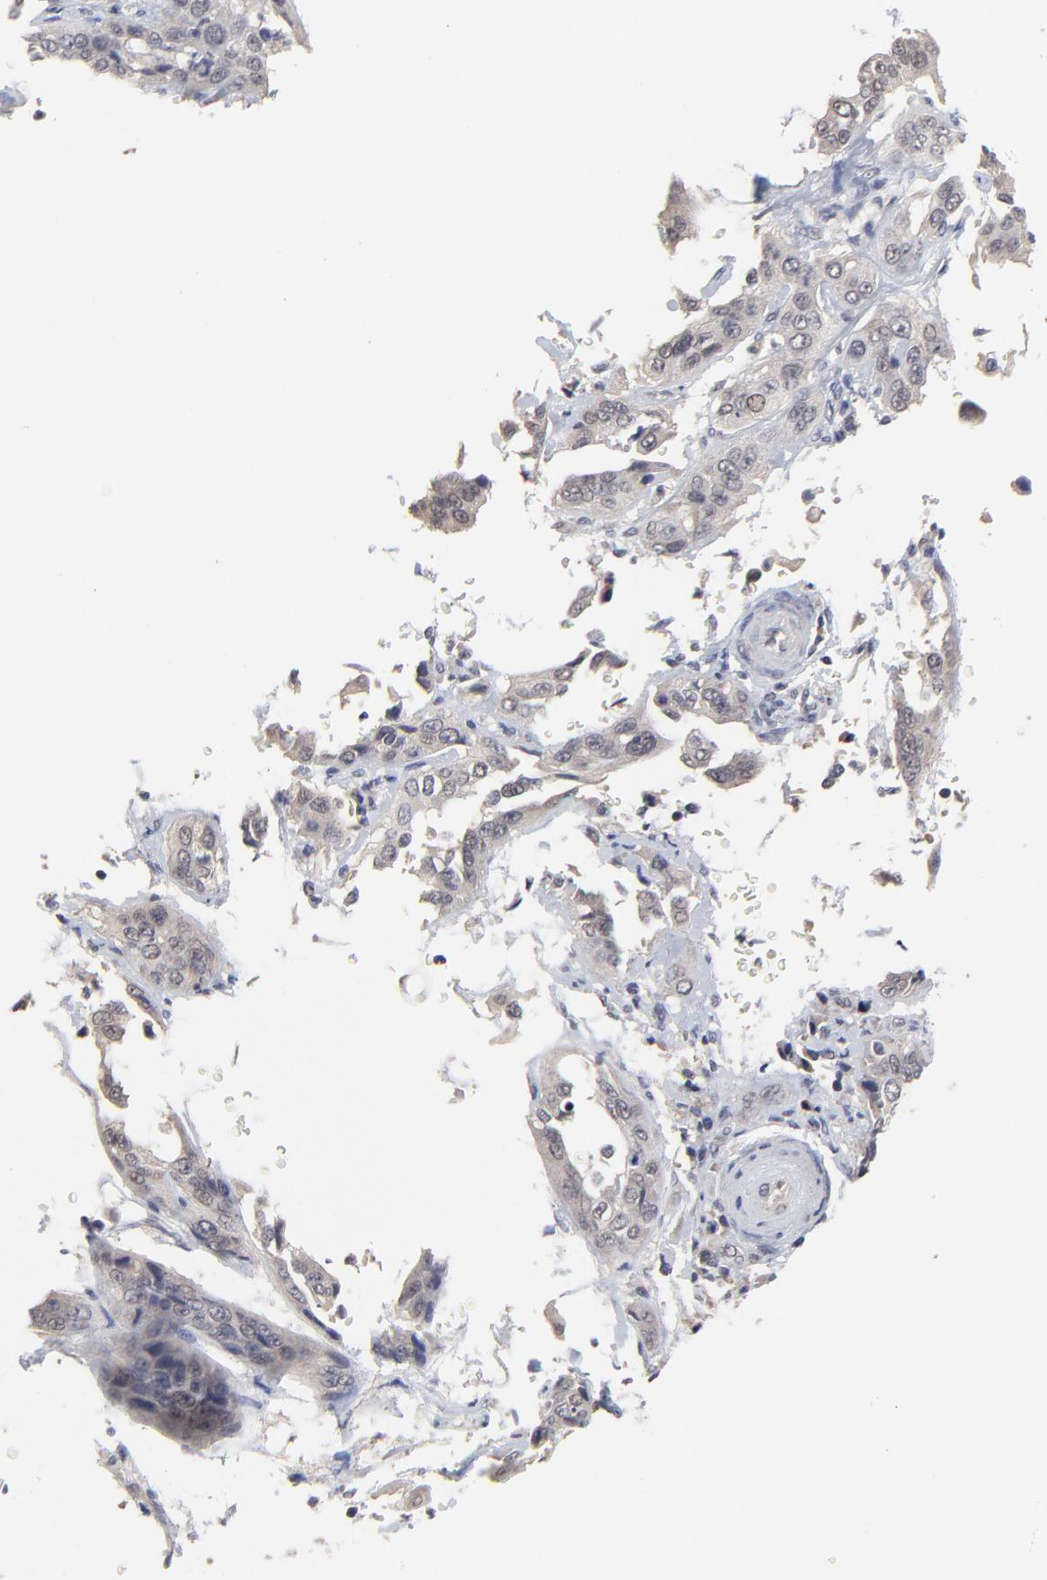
{"staining": {"intensity": "weak", "quantity": "<25%", "location": "cytoplasmic/membranous"}, "tissue": "cervical cancer", "cell_type": "Tumor cells", "image_type": "cancer", "snomed": [{"axis": "morphology", "description": "Squamous cell carcinoma, NOS"}, {"axis": "topography", "description": "Cervix"}], "caption": "Image shows no protein positivity in tumor cells of cervical cancer tissue.", "gene": "FAM199X", "patient": {"sex": "female", "age": 41}}